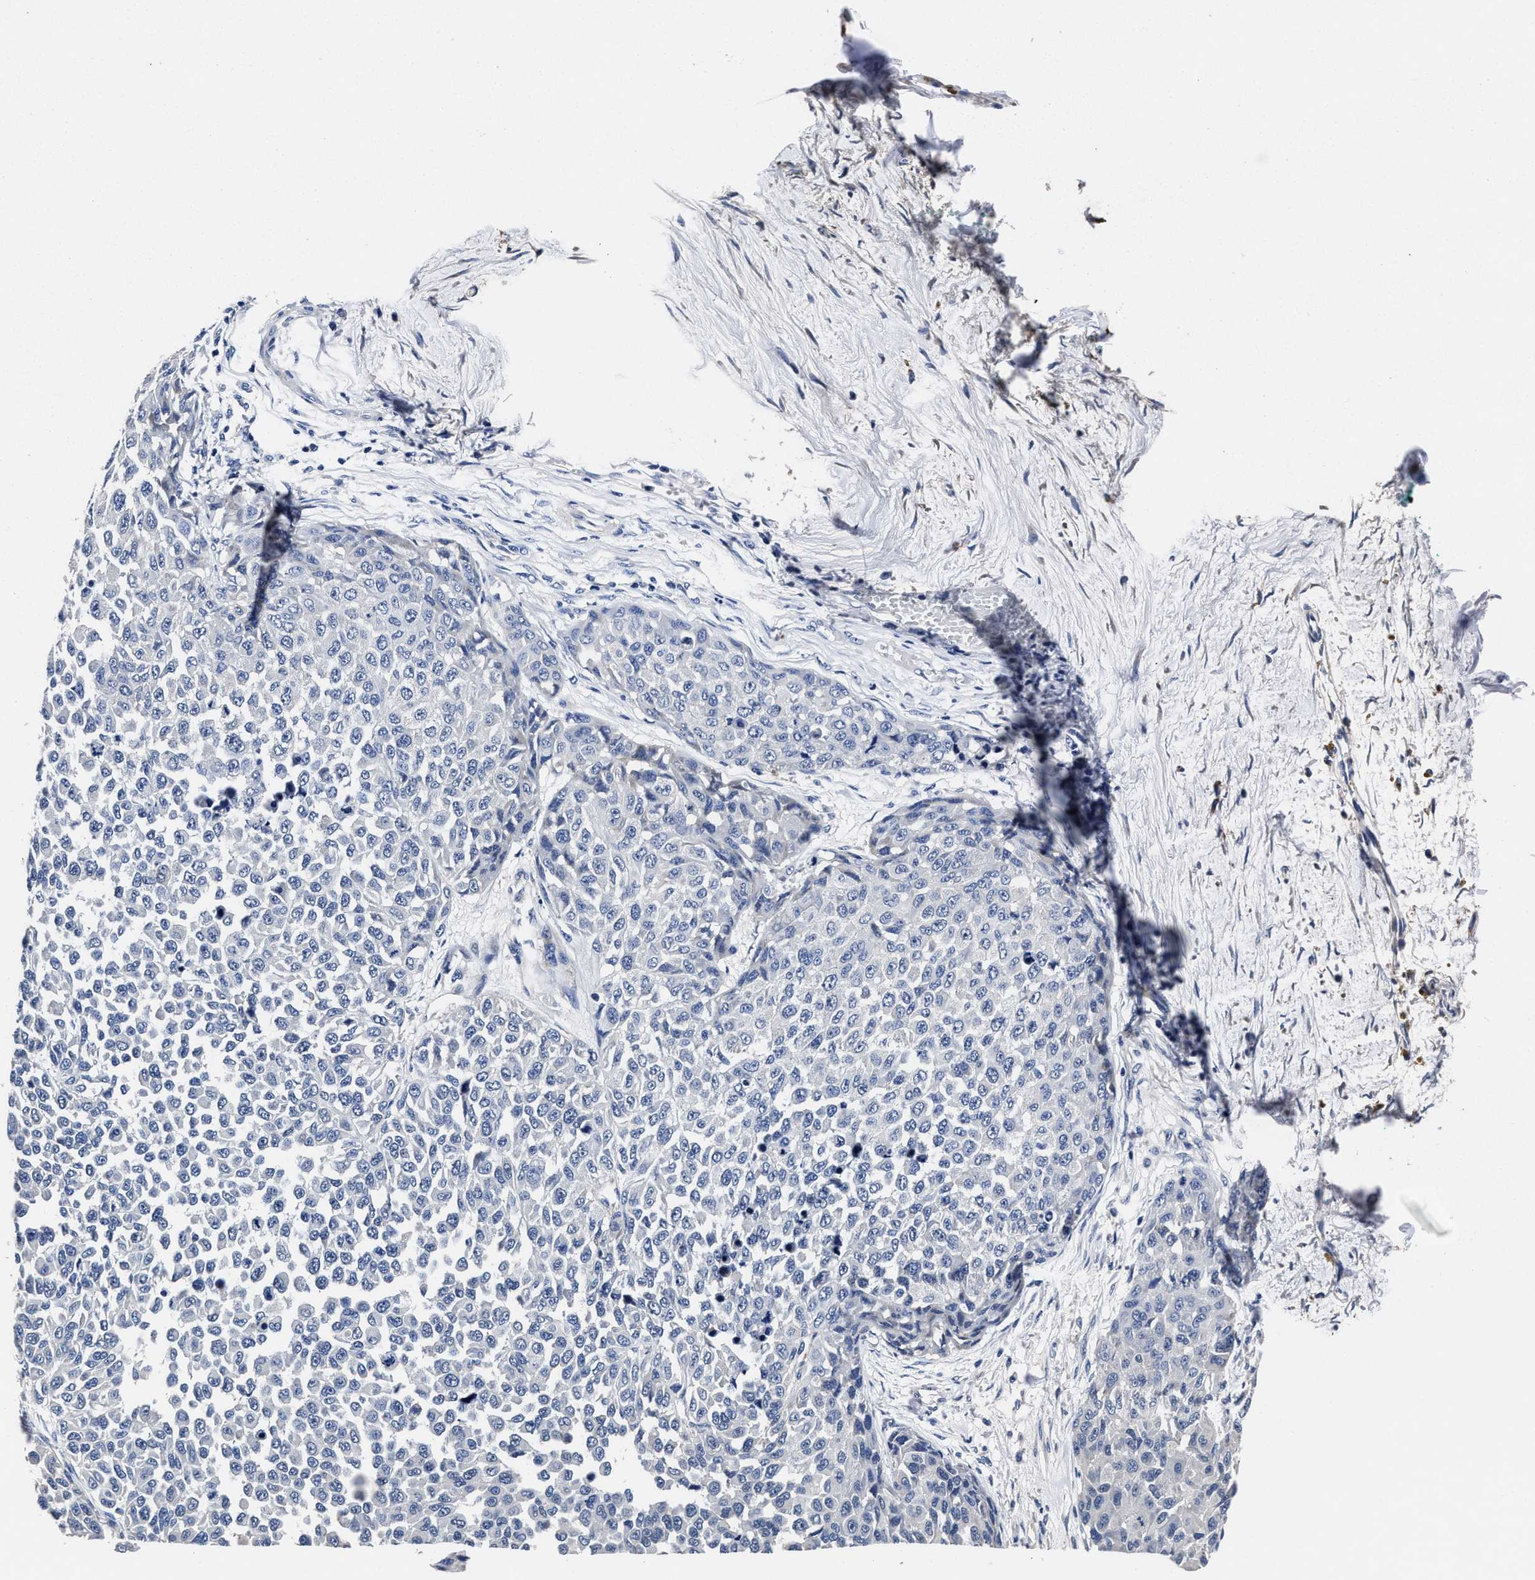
{"staining": {"intensity": "negative", "quantity": "none", "location": "none"}, "tissue": "melanoma", "cell_type": "Tumor cells", "image_type": "cancer", "snomed": [{"axis": "morphology", "description": "Normal tissue, NOS"}, {"axis": "morphology", "description": "Malignant melanoma, NOS"}, {"axis": "topography", "description": "Skin"}], "caption": "Malignant melanoma was stained to show a protein in brown. There is no significant expression in tumor cells. (DAB IHC with hematoxylin counter stain).", "gene": "OLFML2A", "patient": {"sex": "male", "age": 62}}